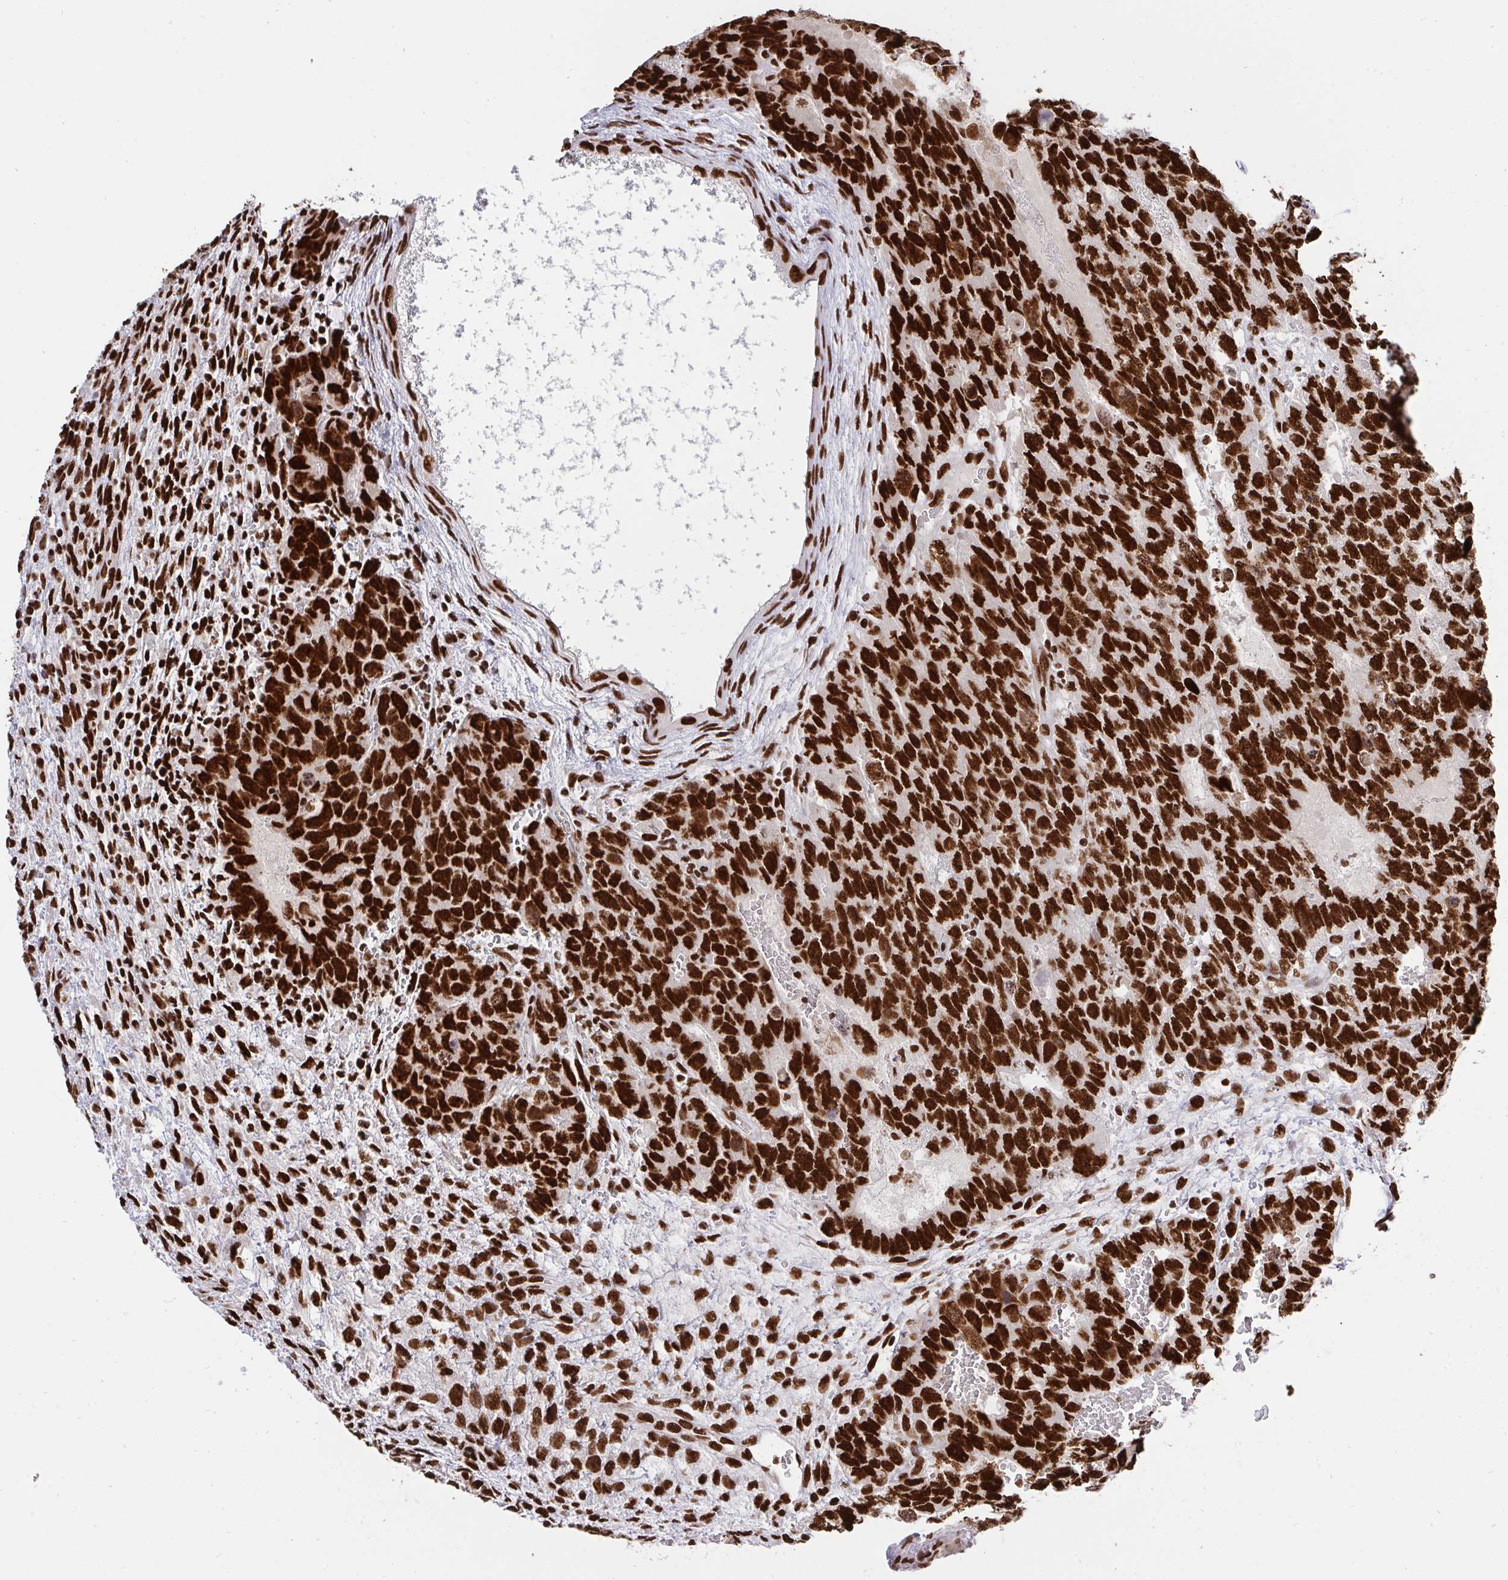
{"staining": {"intensity": "strong", "quantity": ">75%", "location": "nuclear"}, "tissue": "testis cancer", "cell_type": "Tumor cells", "image_type": "cancer", "snomed": [{"axis": "morphology", "description": "Carcinoma, Embryonal, NOS"}, {"axis": "topography", "description": "Testis"}], "caption": "Embryonal carcinoma (testis) stained with a brown dye demonstrates strong nuclear positive positivity in approximately >75% of tumor cells.", "gene": "HNRNPL", "patient": {"sex": "male", "age": 26}}